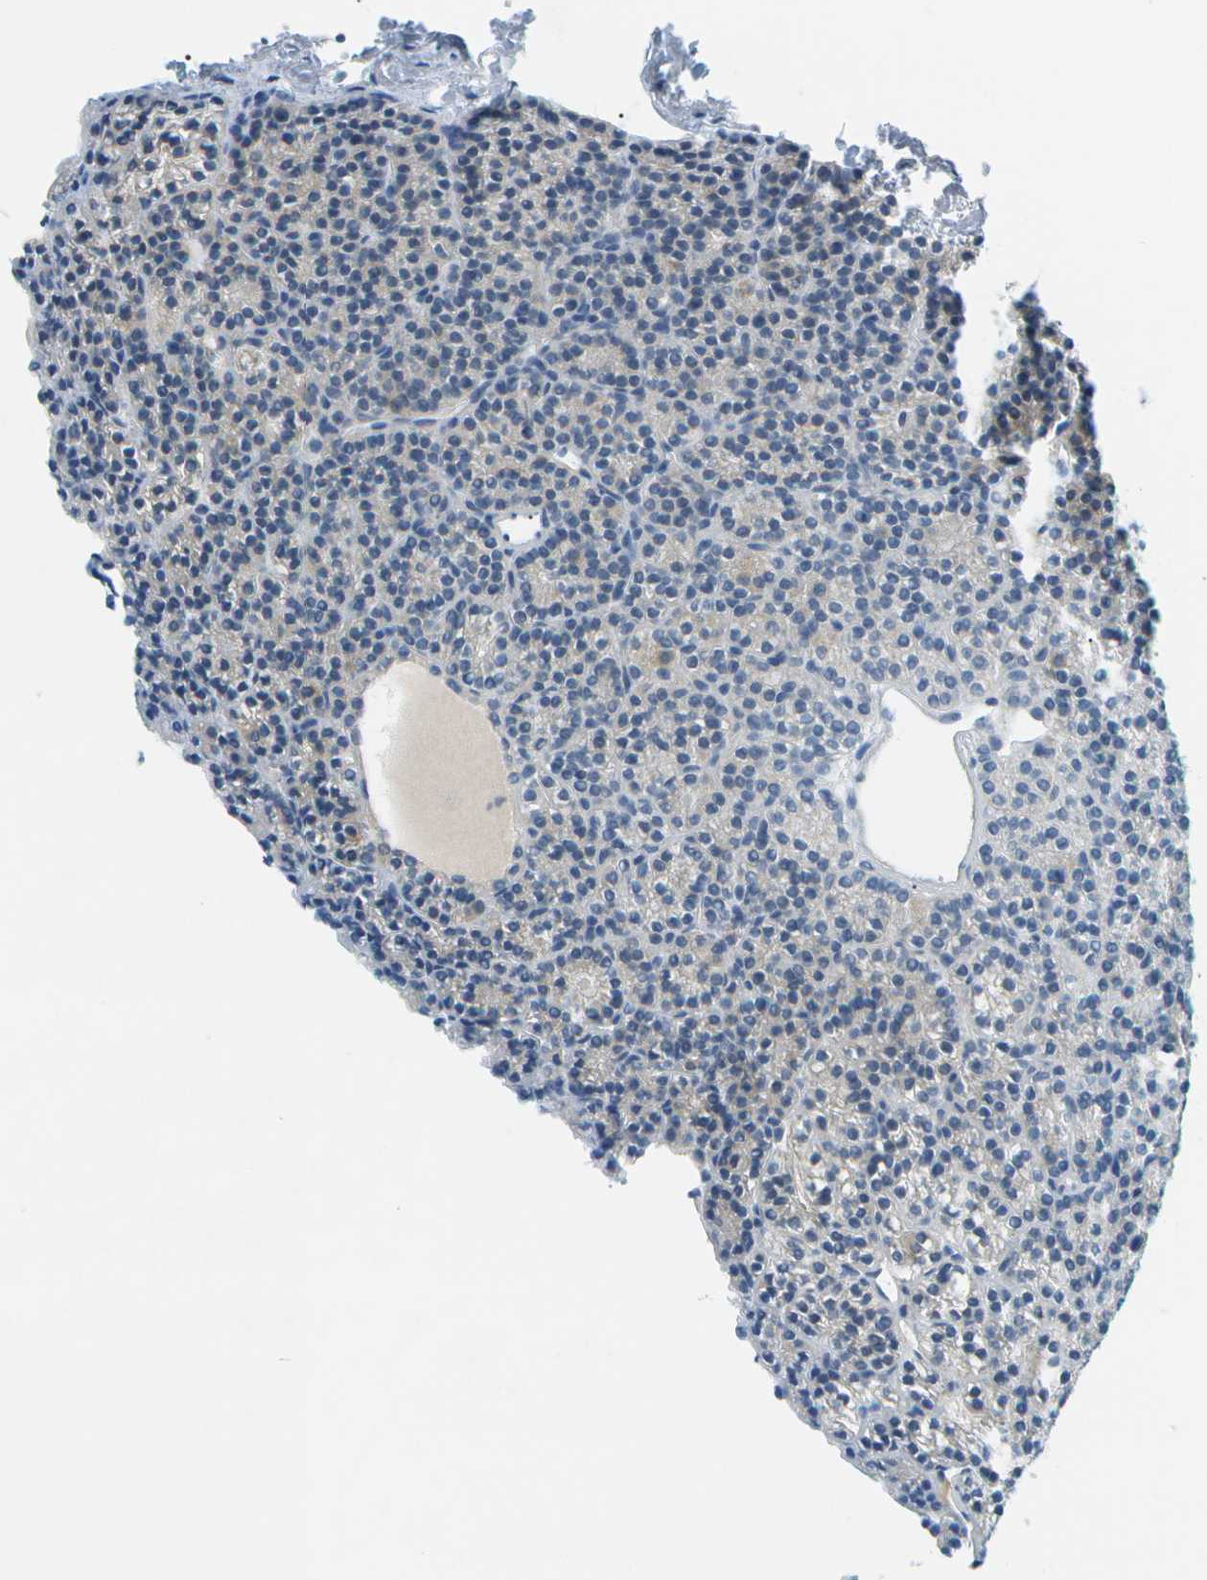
{"staining": {"intensity": "negative", "quantity": "none", "location": "none"}, "tissue": "parathyroid gland", "cell_type": "Glandular cells", "image_type": "normal", "snomed": [{"axis": "morphology", "description": "Normal tissue, NOS"}, {"axis": "morphology", "description": "Adenoma, NOS"}, {"axis": "topography", "description": "Parathyroid gland"}], "caption": "A histopathology image of parathyroid gland stained for a protein exhibits no brown staining in glandular cells. (Immunohistochemistry, brightfield microscopy, high magnification).", "gene": "SMYD5", "patient": {"sex": "female", "age": 64}}